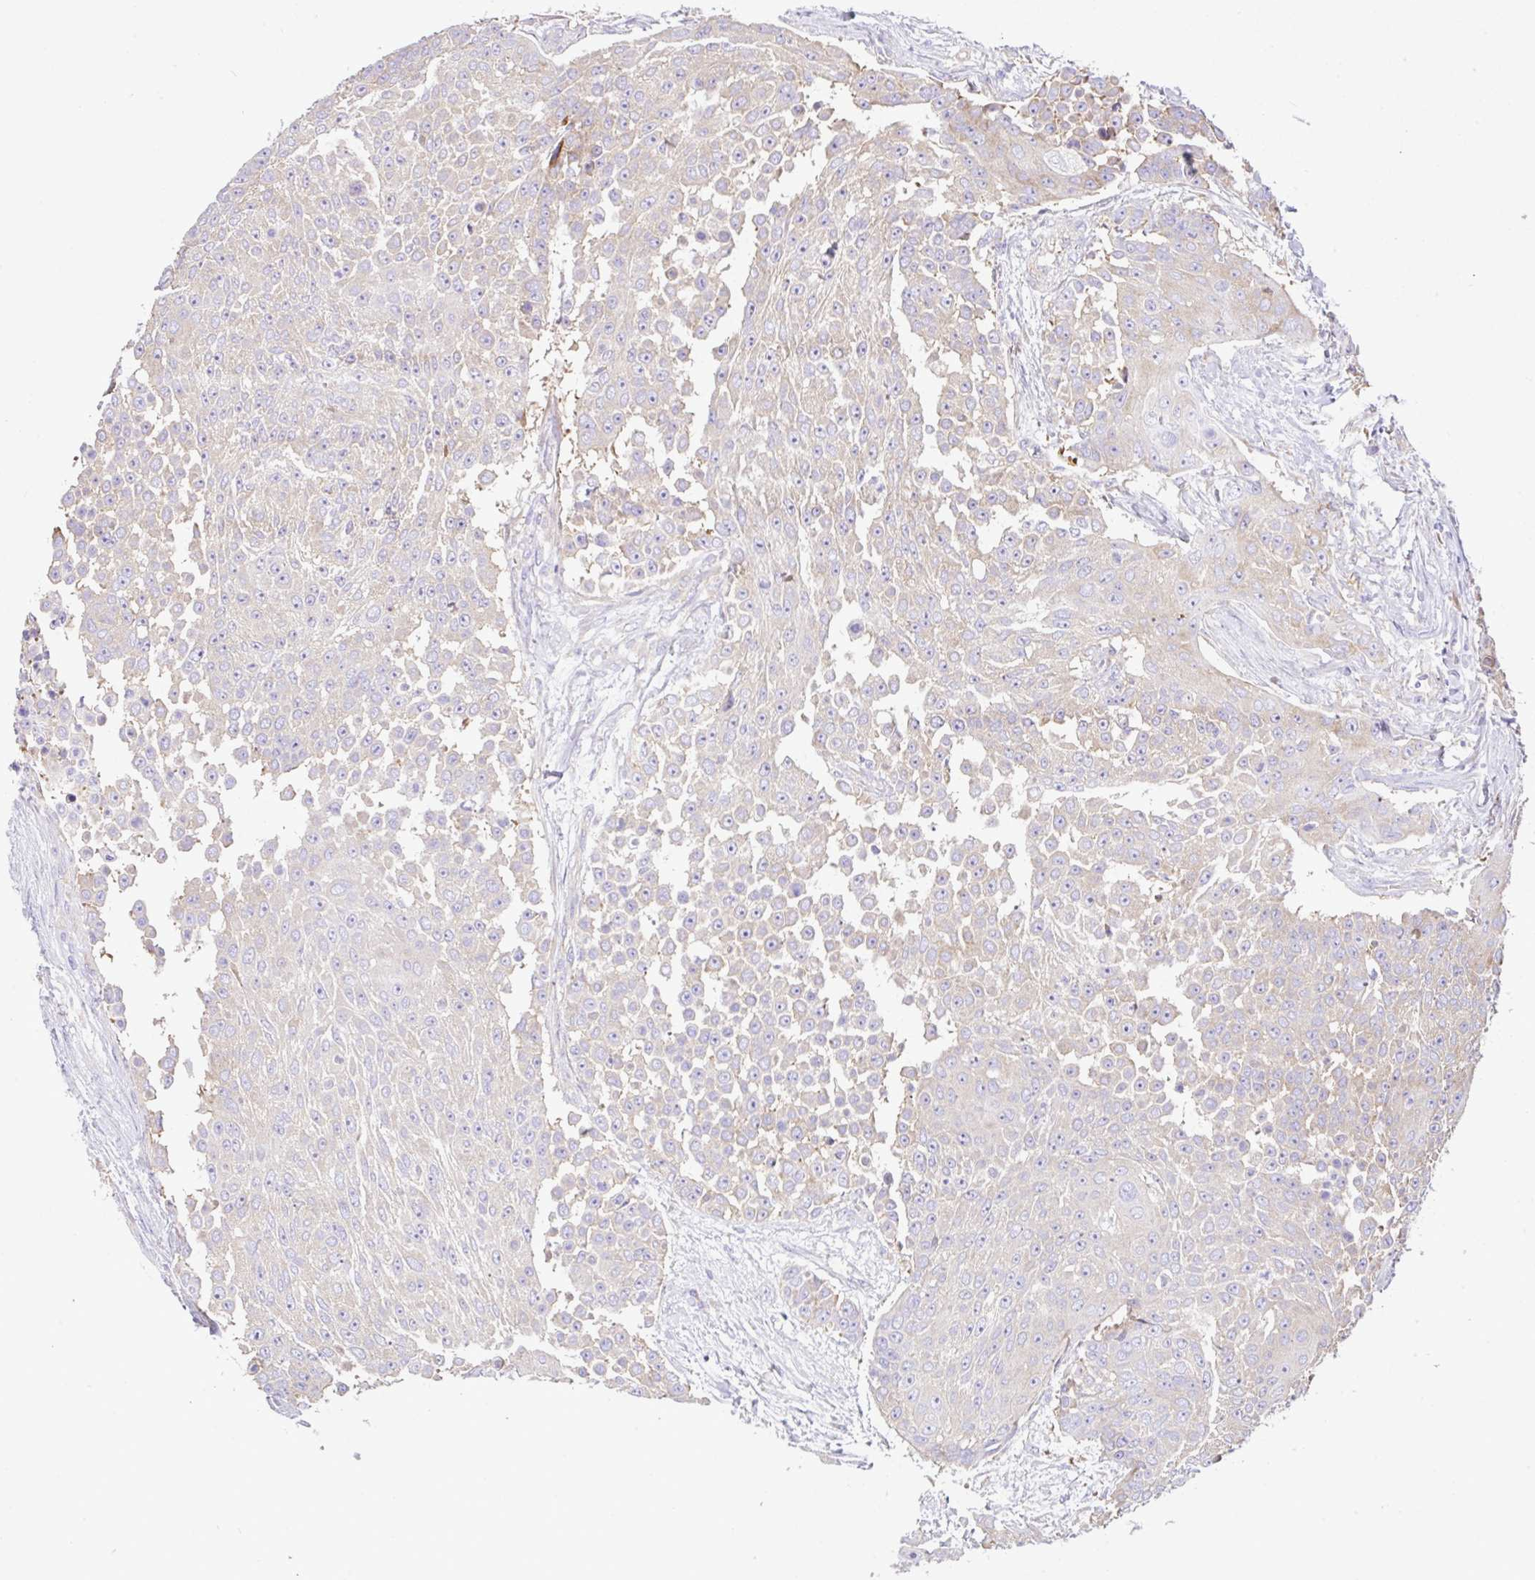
{"staining": {"intensity": "weak", "quantity": "25%-75%", "location": "cytoplasmic/membranous"}, "tissue": "urothelial cancer", "cell_type": "Tumor cells", "image_type": "cancer", "snomed": [{"axis": "morphology", "description": "Urothelial carcinoma, High grade"}, {"axis": "topography", "description": "Urinary bladder"}], "caption": "Immunohistochemistry (IHC) of human urothelial cancer shows low levels of weak cytoplasmic/membranous staining in approximately 25%-75% of tumor cells.", "gene": "GFPT2", "patient": {"sex": "female", "age": 63}}